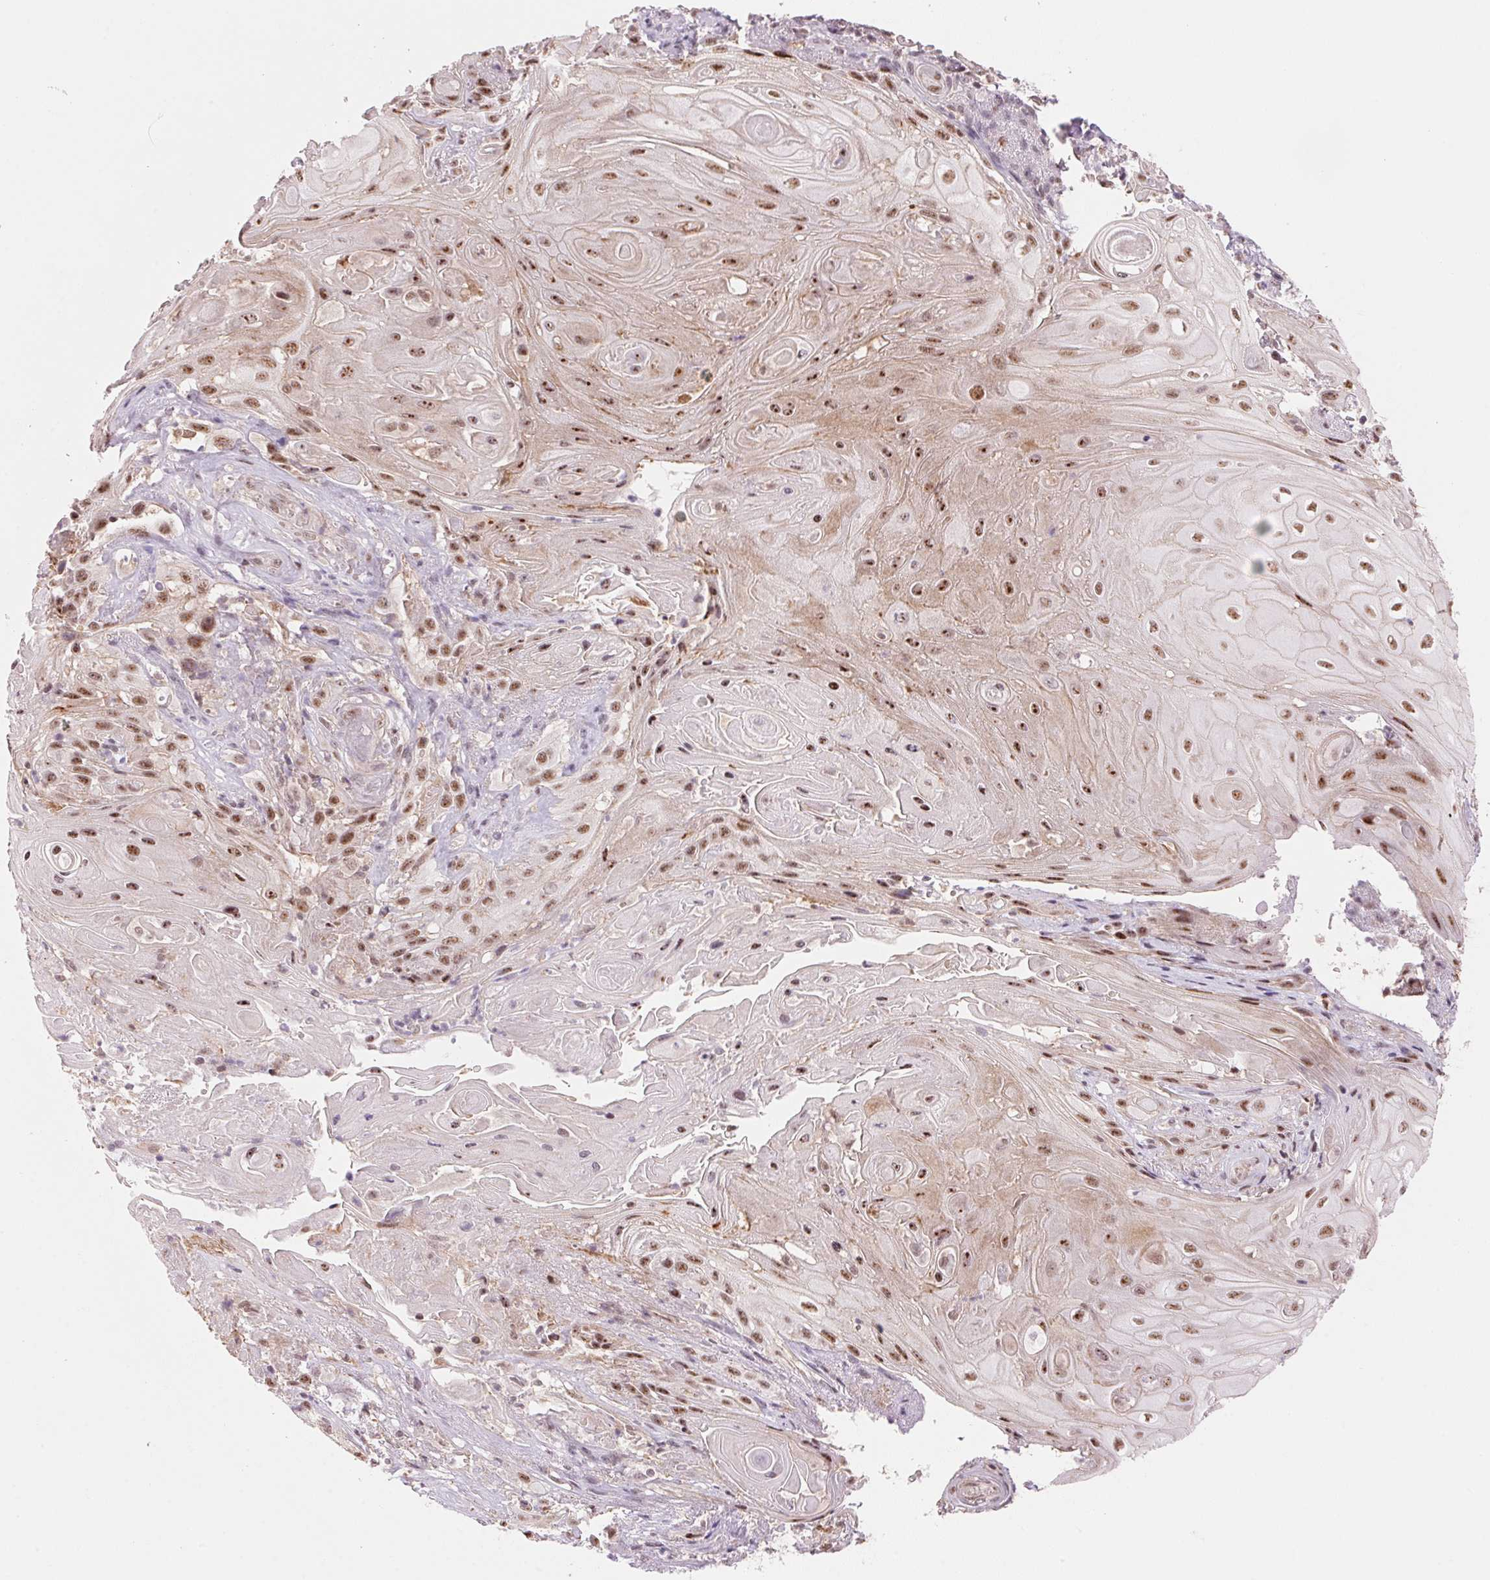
{"staining": {"intensity": "moderate", "quantity": ">75%", "location": "nuclear"}, "tissue": "skin cancer", "cell_type": "Tumor cells", "image_type": "cancer", "snomed": [{"axis": "morphology", "description": "Squamous cell carcinoma, NOS"}, {"axis": "topography", "description": "Skin"}], "caption": "Human skin squamous cell carcinoma stained with a brown dye demonstrates moderate nuclear positive expression in about >75% of tumor cells.", "gene": "HNRNPDL", "patient": {"sex": "male", "age": 62}}